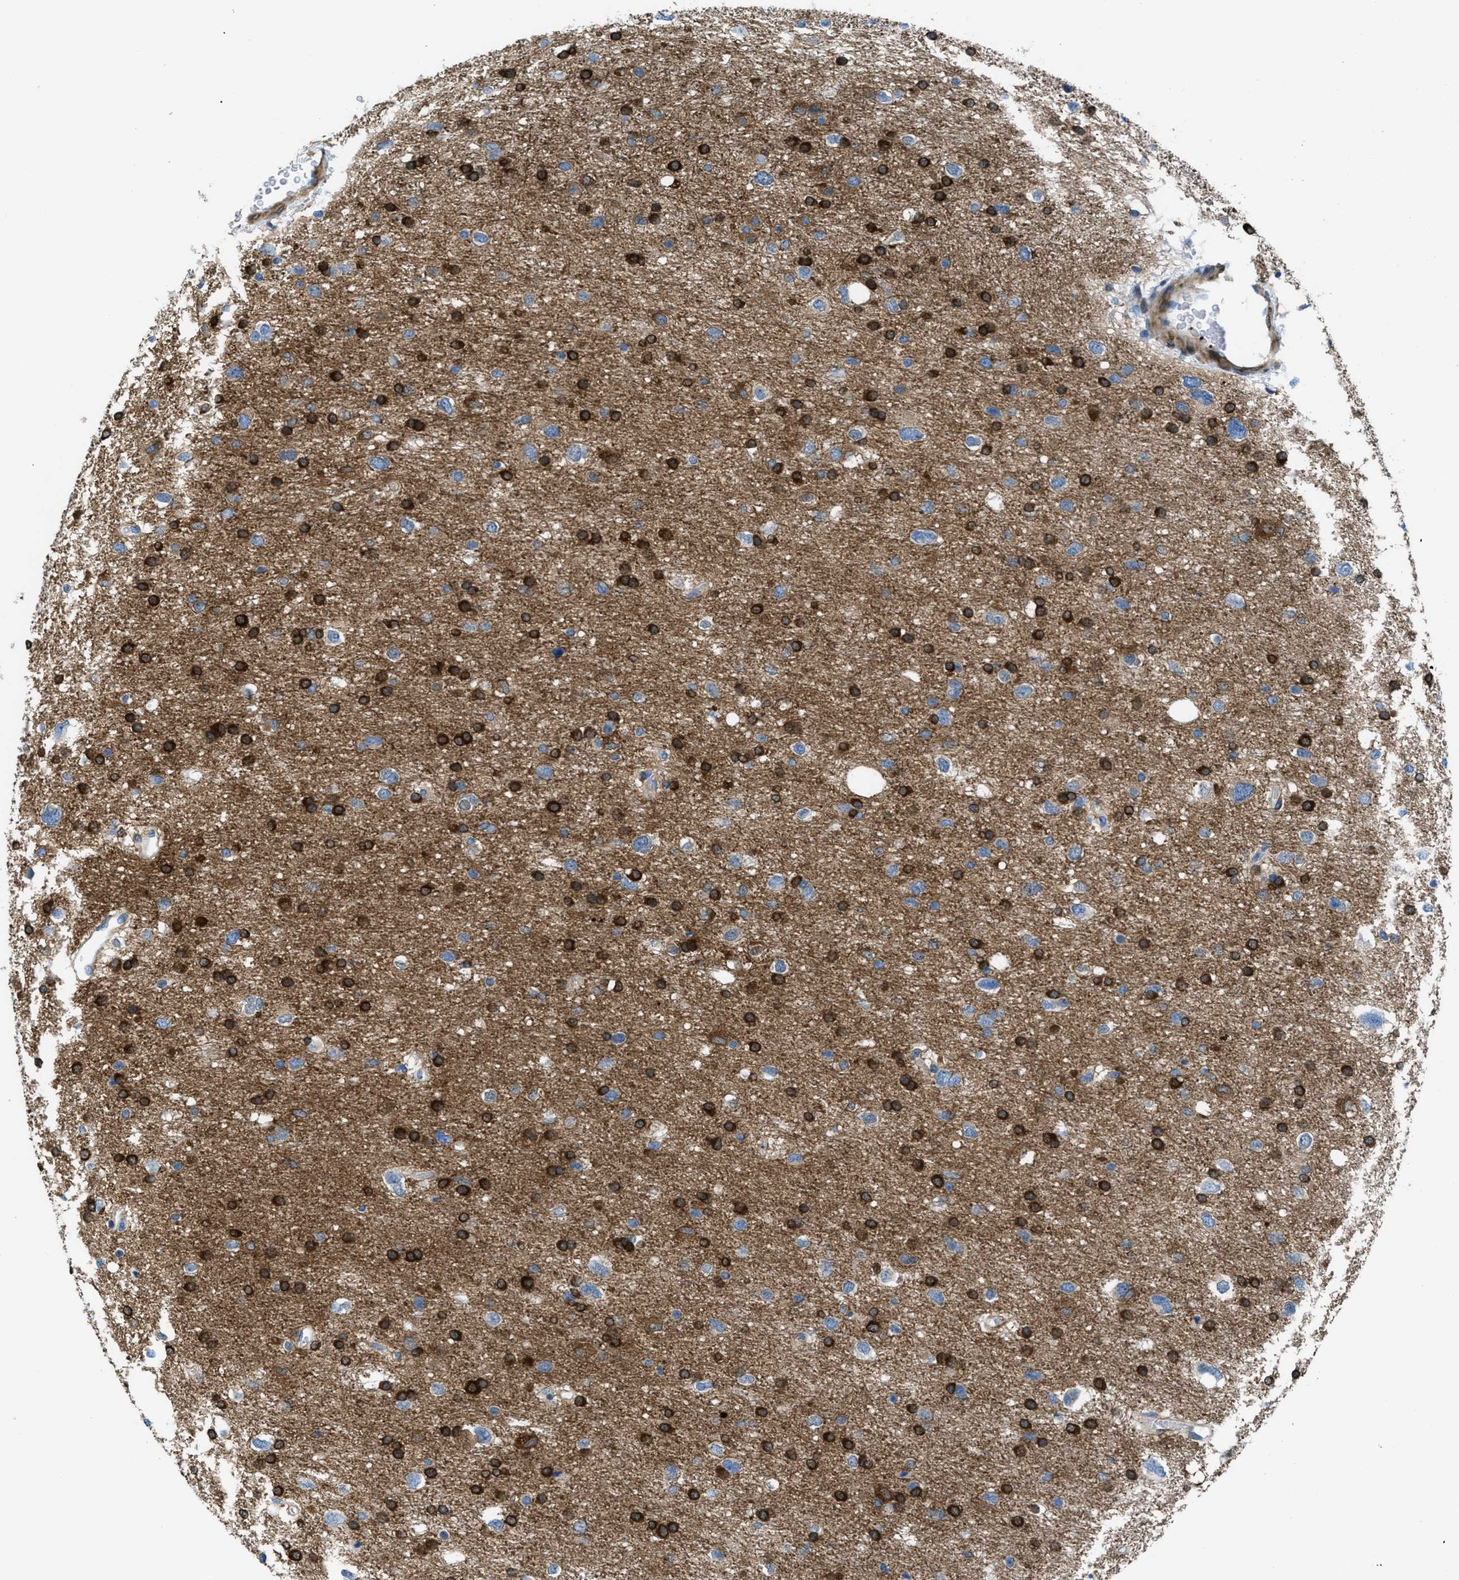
{"staining": {"intensity": "strong", "quantity": "25%-75%", "location": "cytoplasmic/membranous,nuclear"}, "tissue": "glioma", "cell_type": "Tumor cells", "image_type": "cancer", "snomed": [{"axis": "morphology", "description": "Glioma, malignant, Low grade"}, {"axis": "topography", "description": "Brain"}], "caption": "DAB (3,3'-diaminobenzidine) immunohistochemical staining of human malignant glioma (low-grade) displays strong cytoplasmic/membranous and nuclear protein expression in approximately 25%-75% of tumor cells.", "gene": "MAPRE2", "patient": {"sex": "male", "age": 42}}